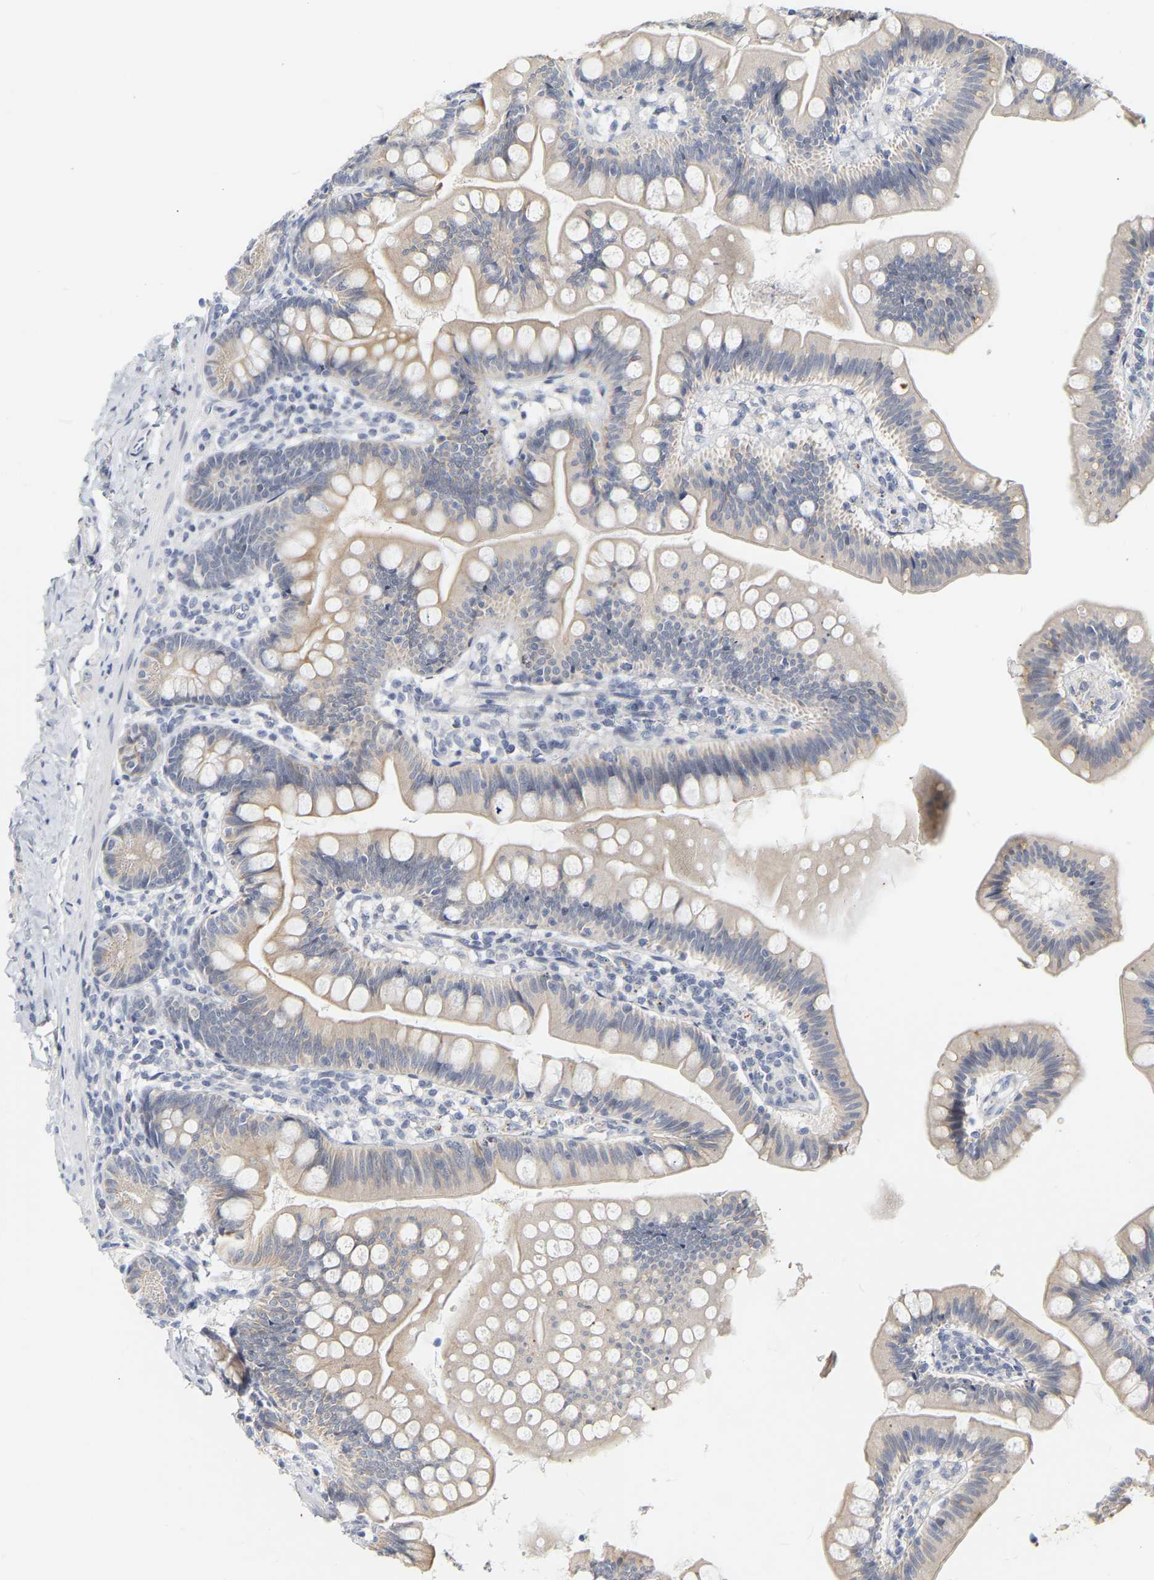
{"staining": {"intensity": "moderate", "quantity": "<25%", "location": "cytoplasmic/membranous"}, "tissue": "small intestine", "cell_type": "Glandular cells", "image_type": "normal", "snomed": [{"axis": "morphology", "description": "Normal tissue, NOS"}, {"axis": "topography", "description": "Small intestine"}], "caption": "Brown immunohistochemical staining in benign small intestine demonstrates moderate cytoplasmic/membranous staining in approximately <25% of glandular cells.", "gene": "KRT76", "patient": {"sex": "male", "age": 7}}